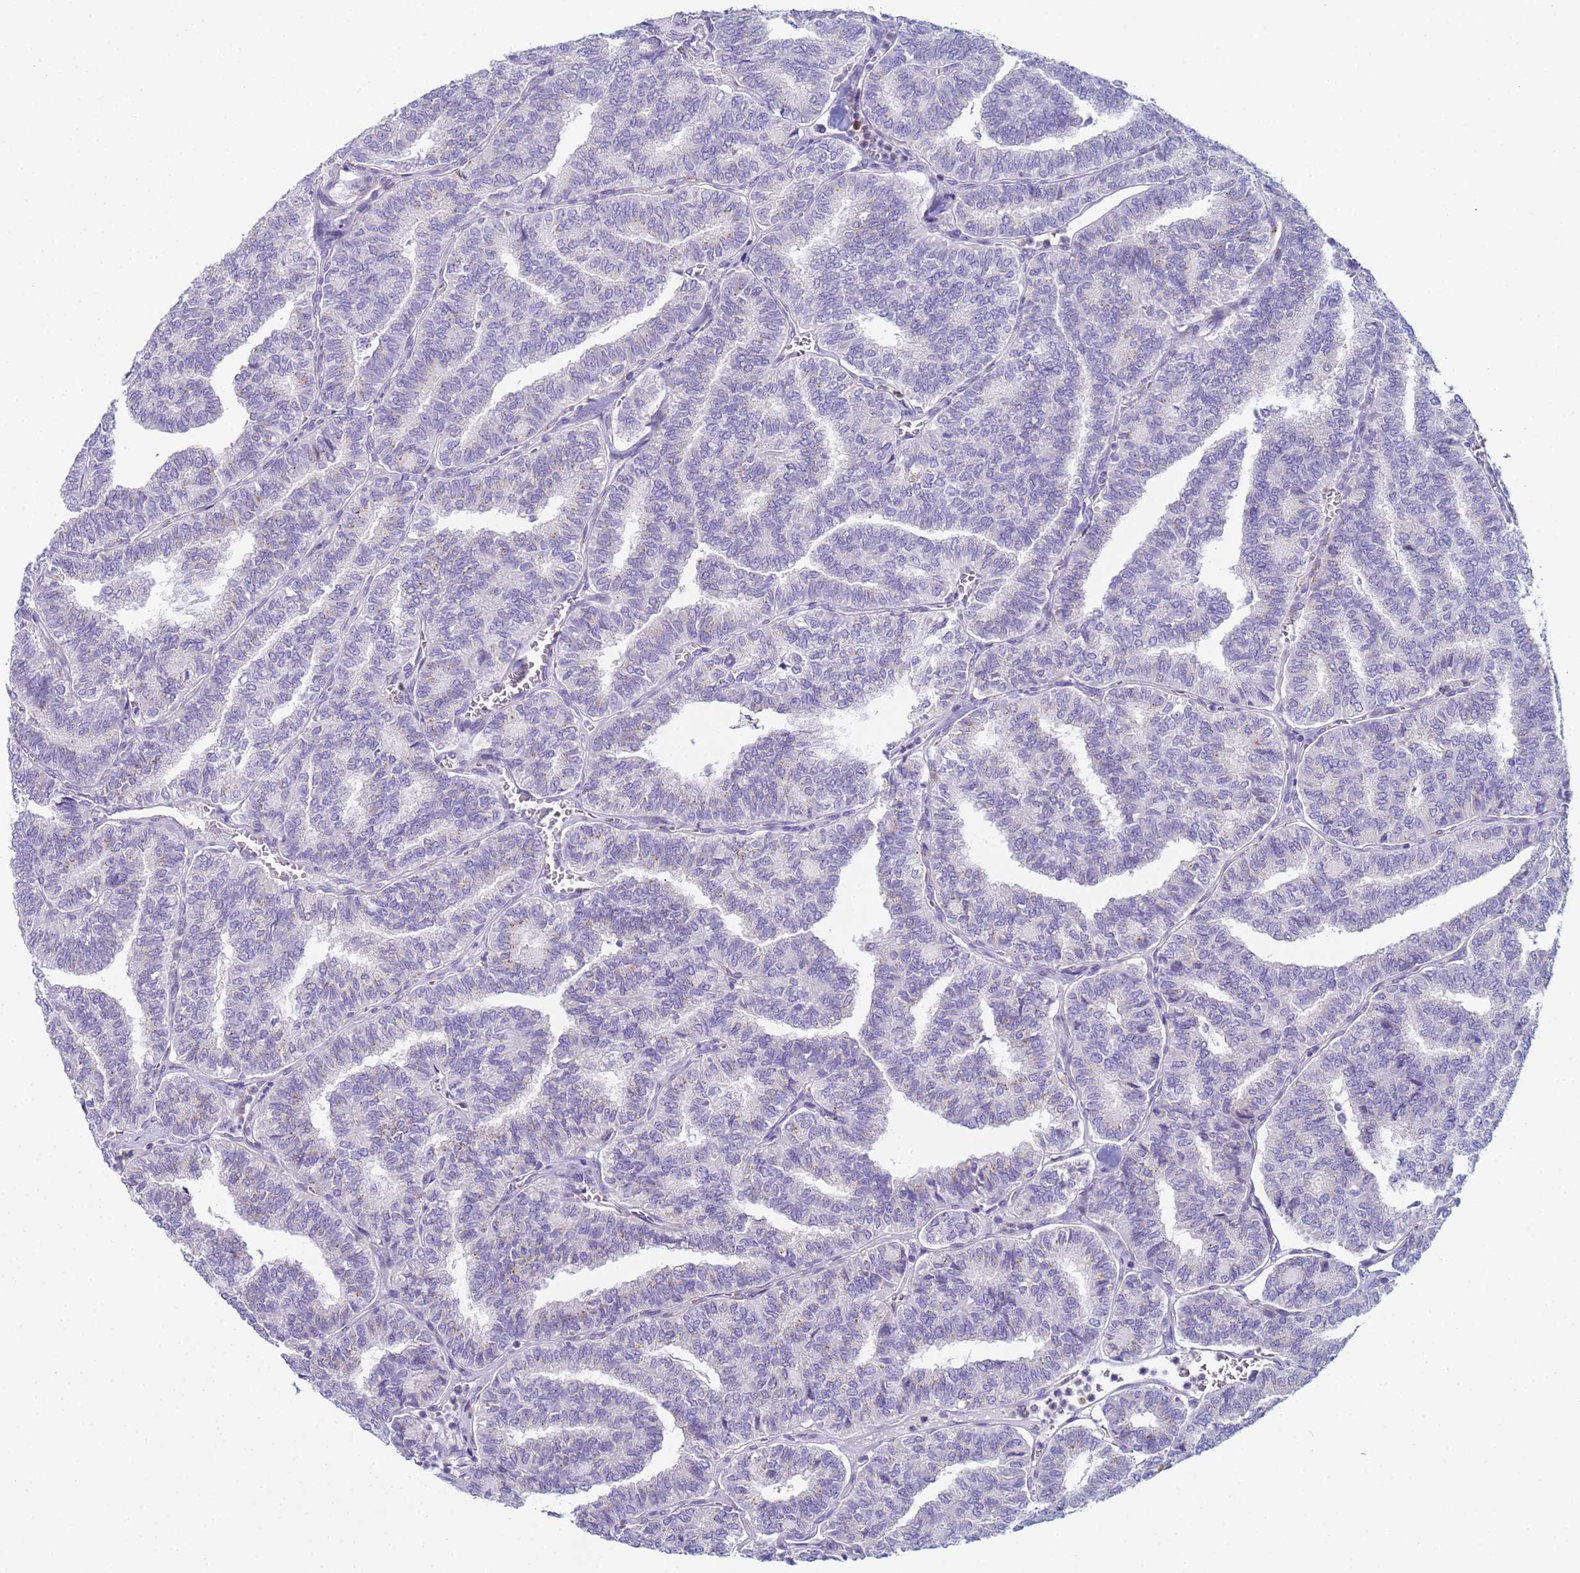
{"staining": {"intensity": "negative", "quantity": "none", "location": "none"}, "tissue": "thyroid cancer", "cell_type": "Tumor cells", "image_type": "cancer", "snomed": [{"axis": "morphology", "description": "Papillary adenocarcinoma, NOS"}, {"axis": "topography", "description": "Thyroid gland"}], "caption": "Immunohistochemistry (IHC) histopathology image of neoplastic tissue: human papillary adenocarcinoma (thyroid) stained with DAB (3,3'-diaminobenzidine) displays no significant protein staining in tumor cells.", "gene": "CR1", "patient": {"sex": "female", "age": 35}}